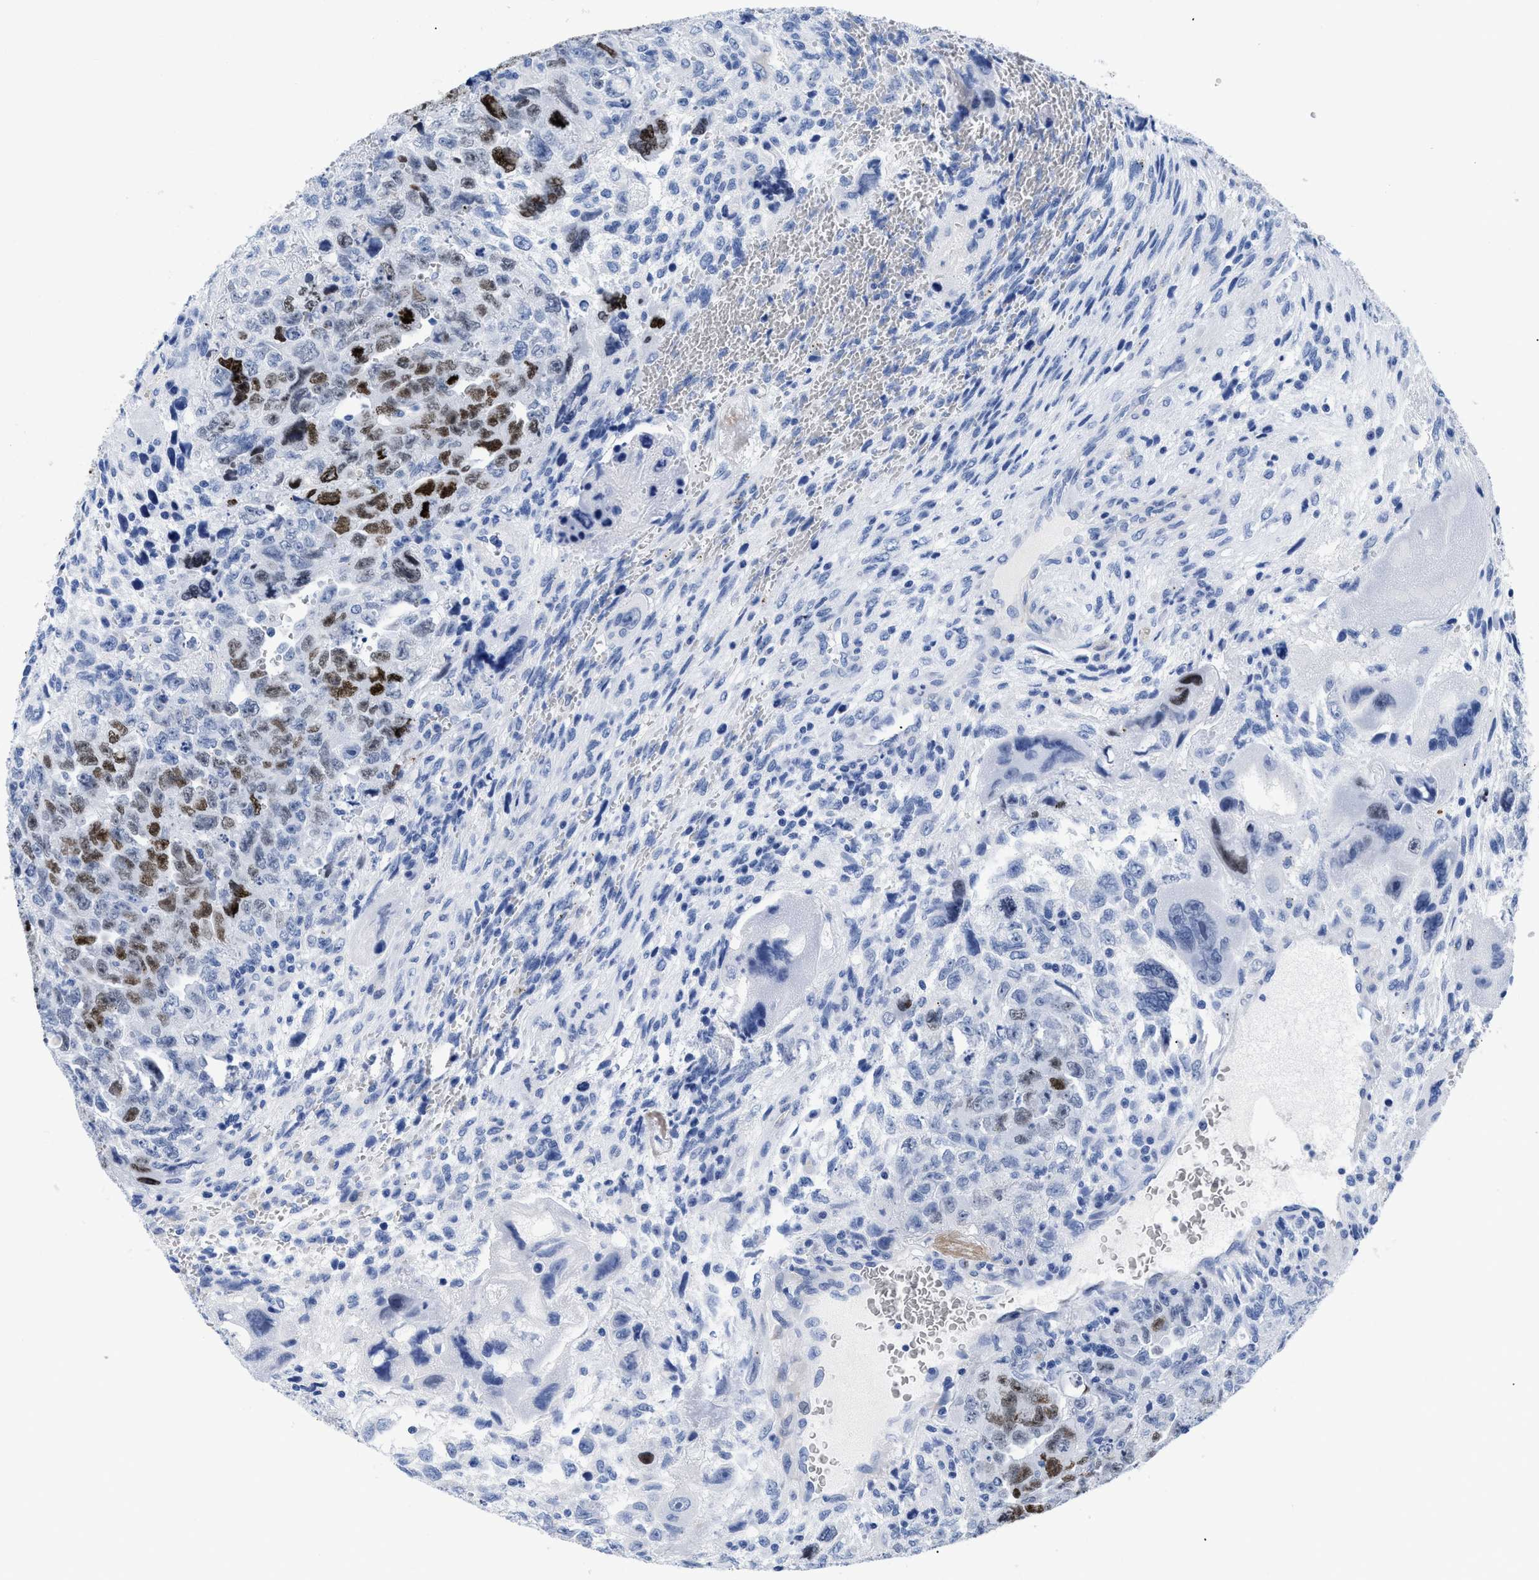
{"staining": {"intensity": "strong", "quantity": "25%-75%", "location": "nuclear"}, "tissue": "testis cancer", "cell_type": "Tumor cells", "image_type": "cancer", "snomed": [{"axis": "morphology", "description": "Carcinoma, Embryonal, NOS"}, {"axis": "topography", "description": "Testis"}], "caption": "Immunohistochemical staining of human testis cancer (embryonal carcinoma) exhibits strong nuclear protein staining in approximately 25%-75% of tumor cells.", "gene": "DUSP26", "patient": {"sex": "male", "age": 28}}